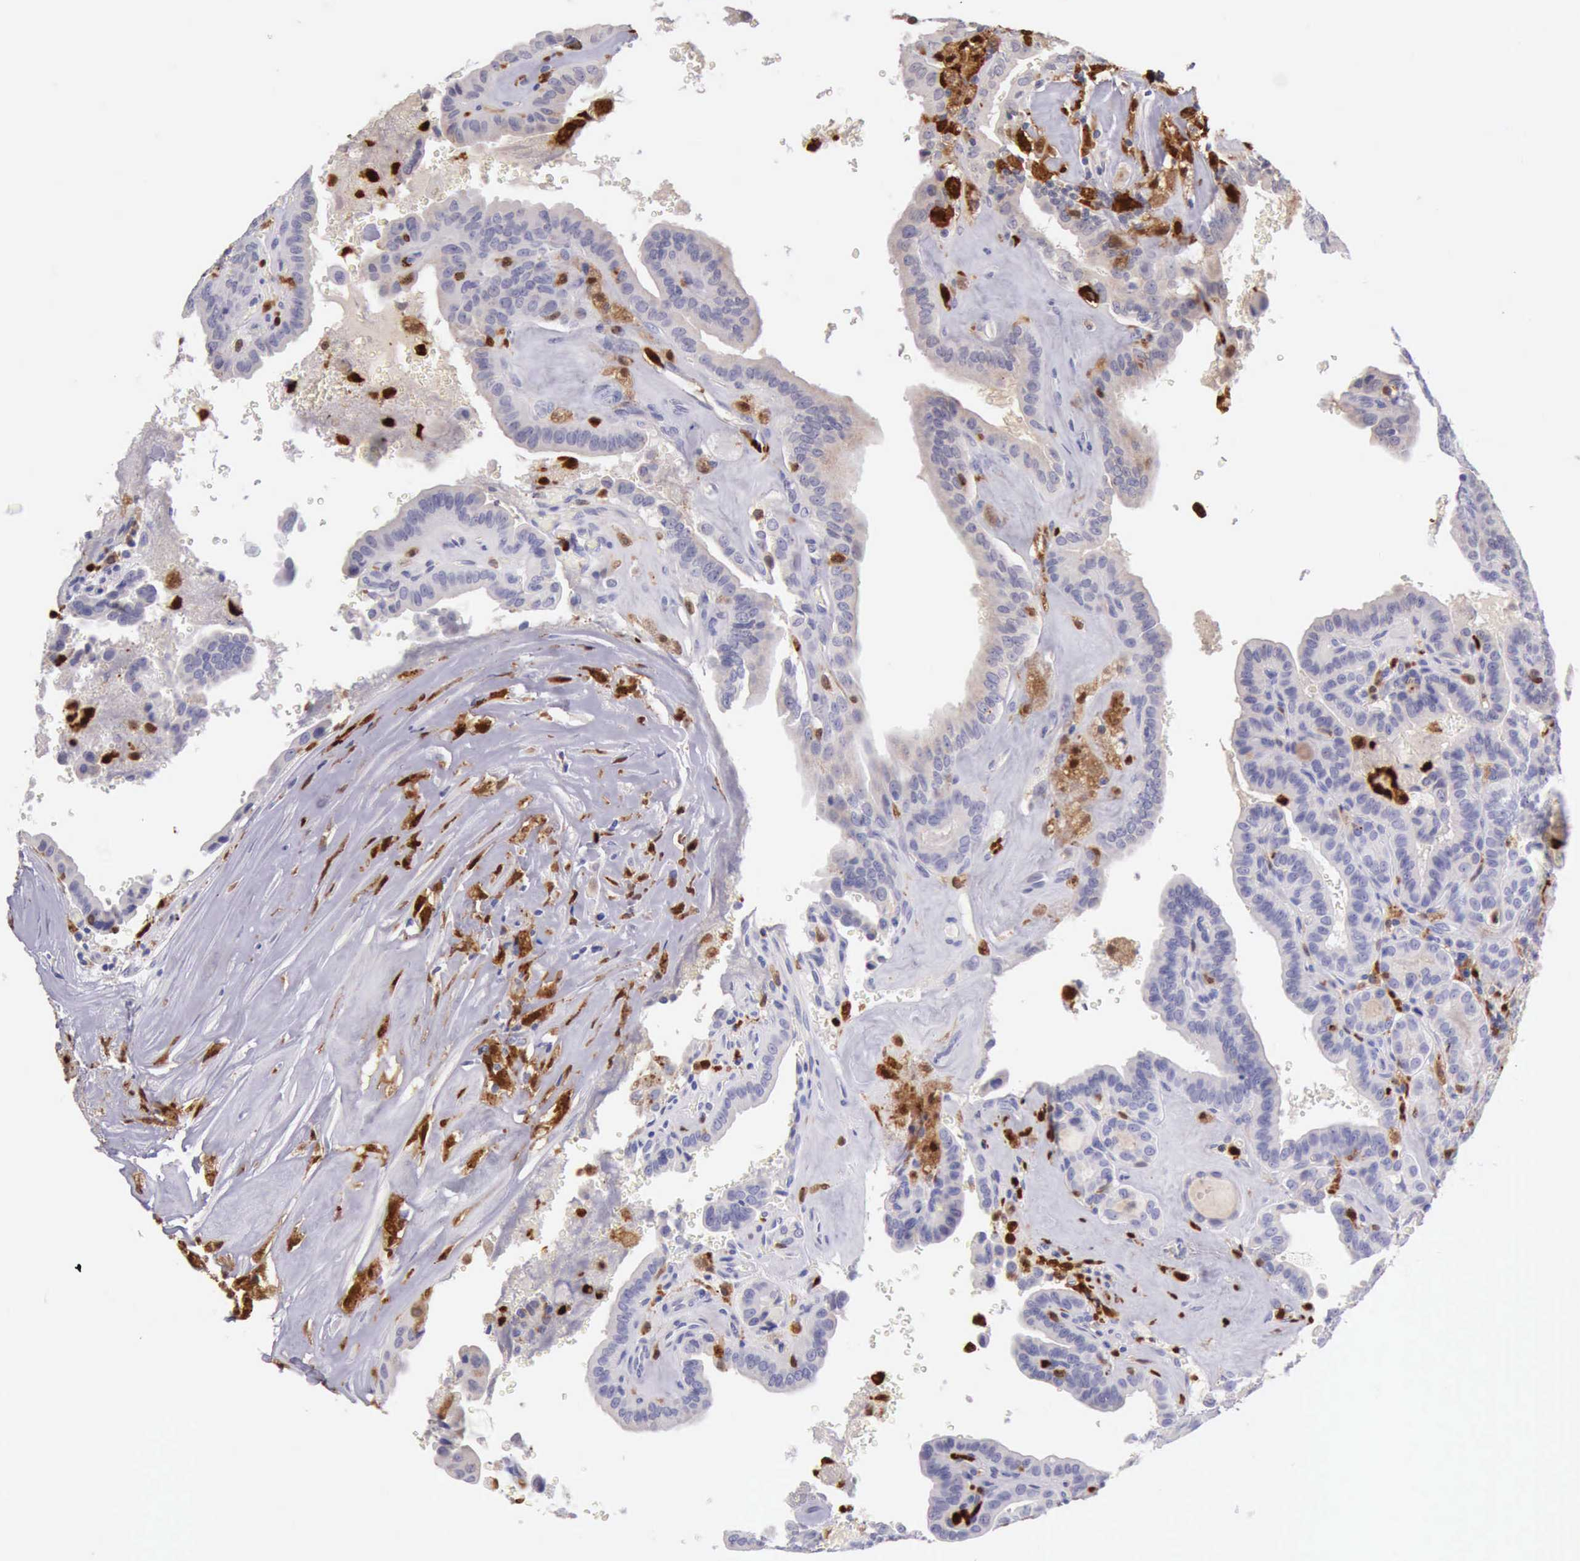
{"staining": {"intensity": "negative", "quantity": "none", "location": "none"}, "tissue": "thyroid cancer", "cell_type": "Tumor cells", "image_type": "cancer", "snomed": [{"axis": "morphology", "description": "Papillary adenocarcinoma, NOS"}, {"axis": "topography", "description": "Thyroid gland"}], "caption": "Immunohistochemistry (IHC) histopathology image of neoplastic tissue: human thyroid cancer stained with DAB (3,3'-diaminobenzidine) demonstrates no significant protein staining in tumor cells.", "gene": "CSTA", "patient": {"sex": "male", "age": 87}}